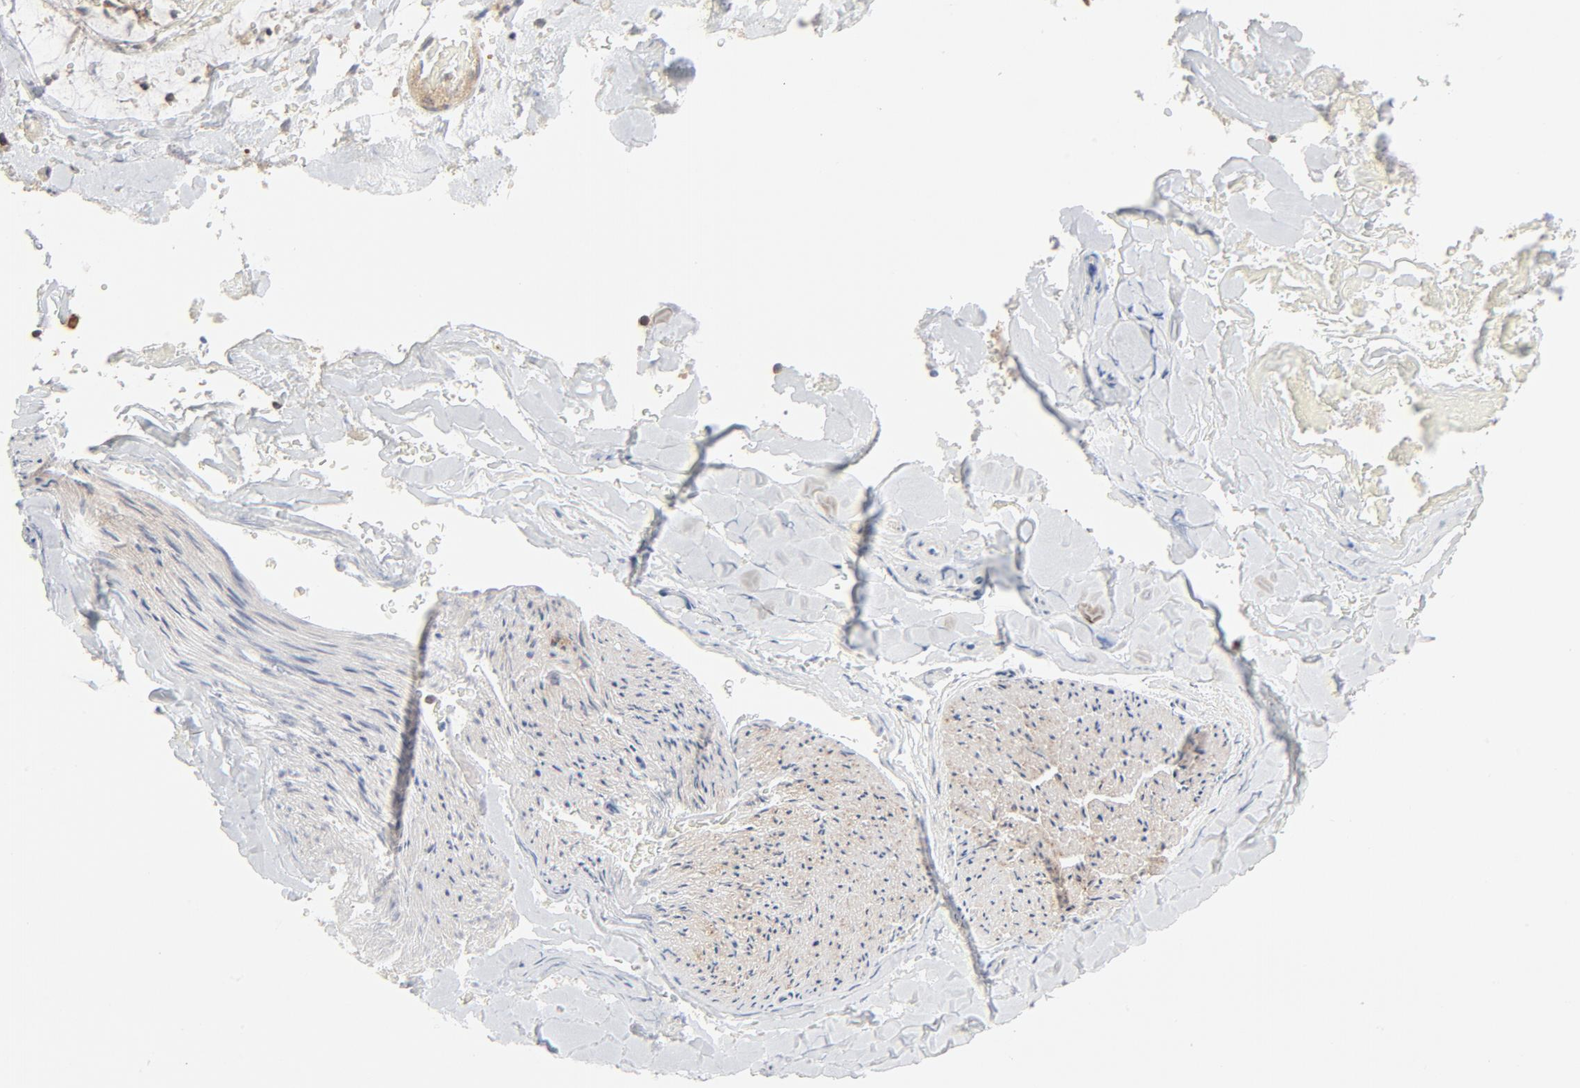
{"staining": {"intensity": "moderate", "quantity": "25%-75%", "location": "cytoplasmic/membranous"}, "tissue": "adipose tissue", "cell_type": "Adipocytes", "image_type": "normal", "snomed": [{"axis": "morphology", "description": "Normal tissue, NOS"}, {"axis": "morphology", "description": "Cholangiocarcinoma"}, {"axis": "topography", "description": "Liver"}, {"axis": "topography", "description": "Peripheral nerve tissue"}], "caption": "The micrograph reveals a brown stain indicating the presence of a protein in the cytoplasmic/membranous of adipocytes in adipose tissue.", "gene": "RABEP1", "patient": {"sex": "male", "age": 50}}